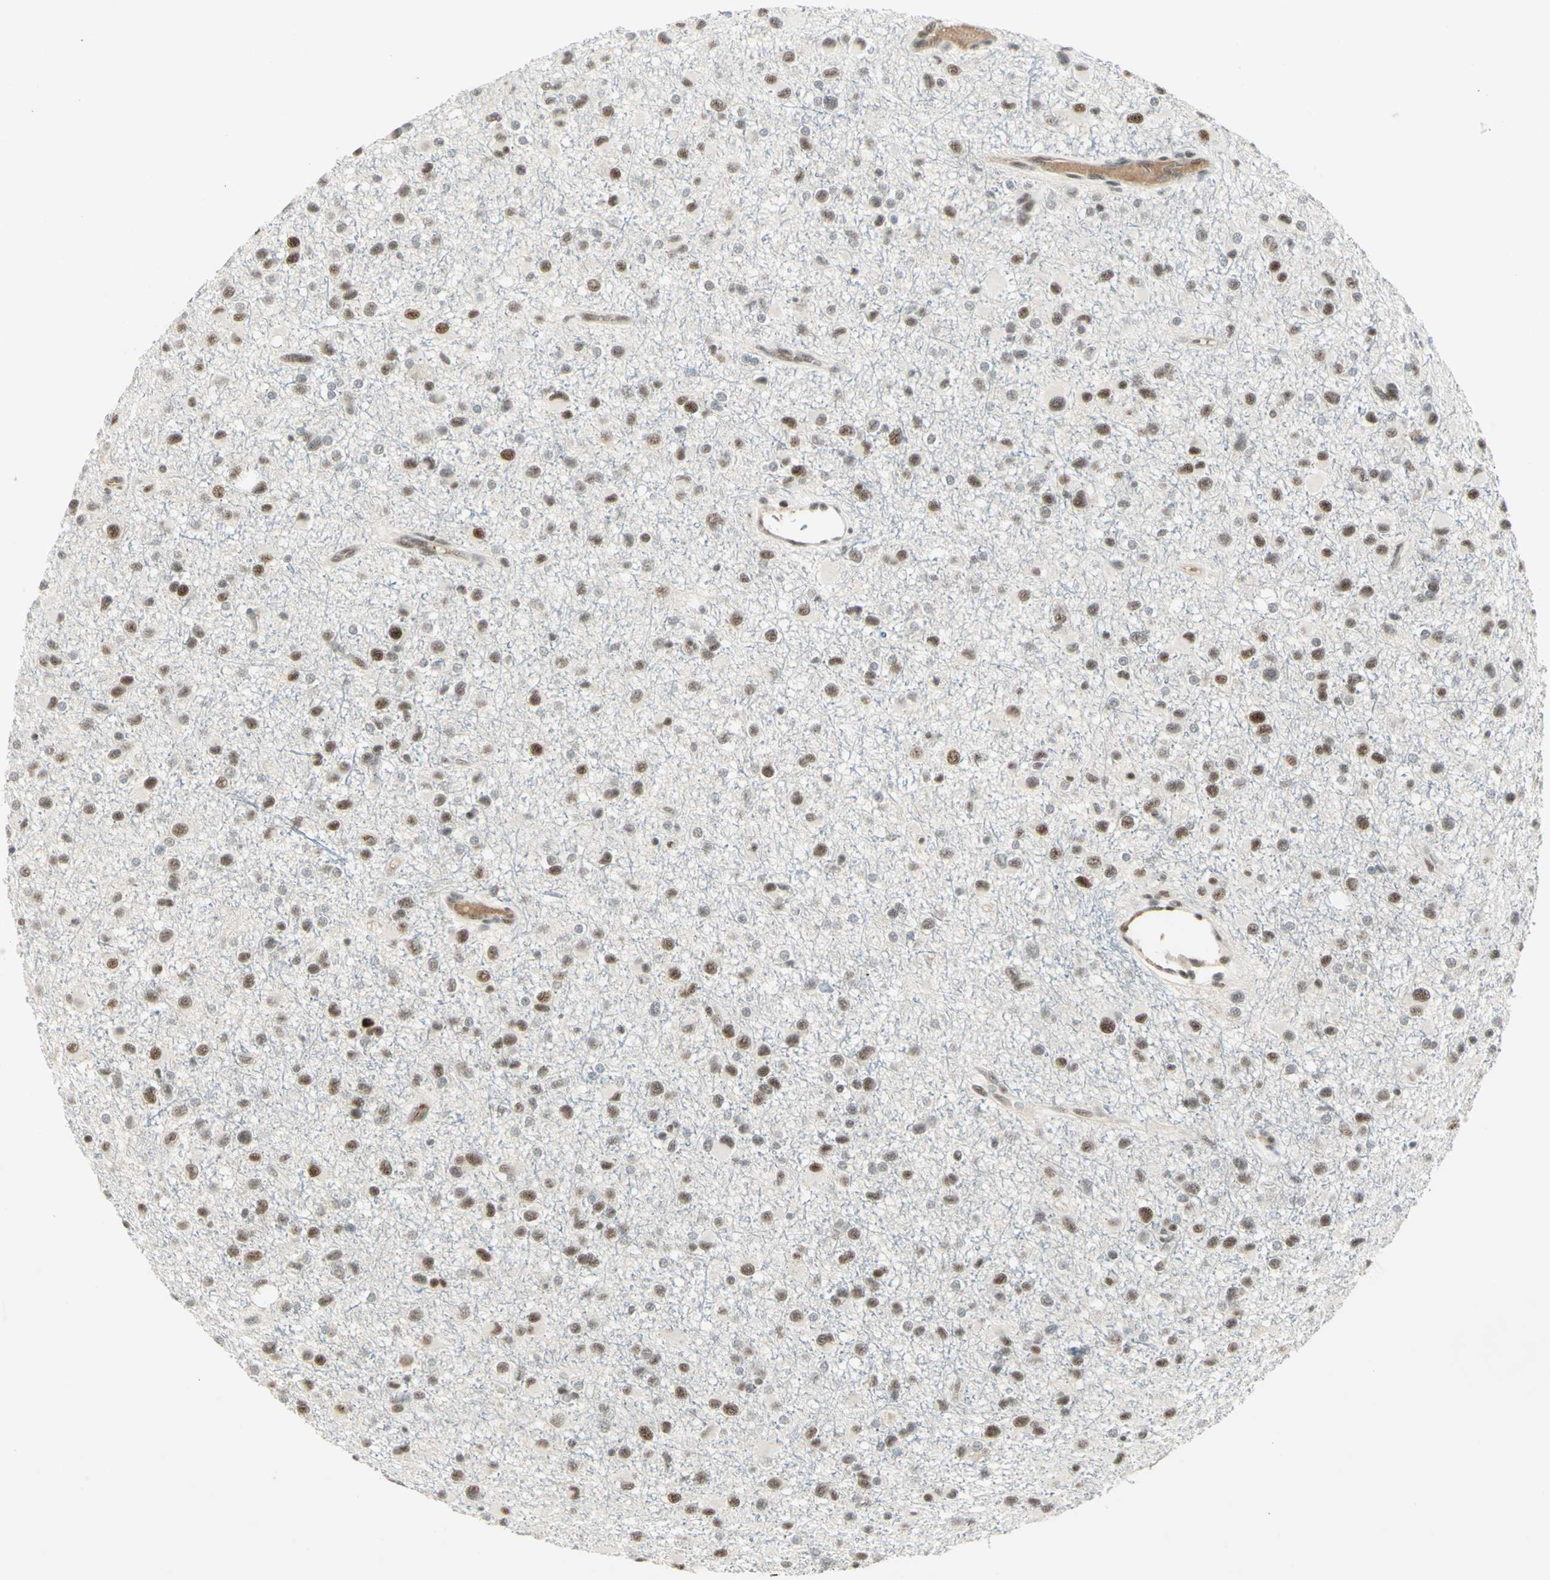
{"staining": {"intensity": "moderate", "quantity": ">75%", "location": "nuclear"}, "tissue": "glioma", "cell_type": "Tumor cells", "image_type": "cancer", "snomed": [{"axis": "morphology", "description": "Glioma, malignant, Low grade"}, {"axis": "topography", "description": "Brain"}], "caption": "Immunohistochemistry (IHC) image of glioma stained for a protein (brown), which demonstrates medium levels of moderate nuclear staining in about >75% of tumor cells.", "gene": "CCNT1", "patient": {"sex": "male", "age": 42}}